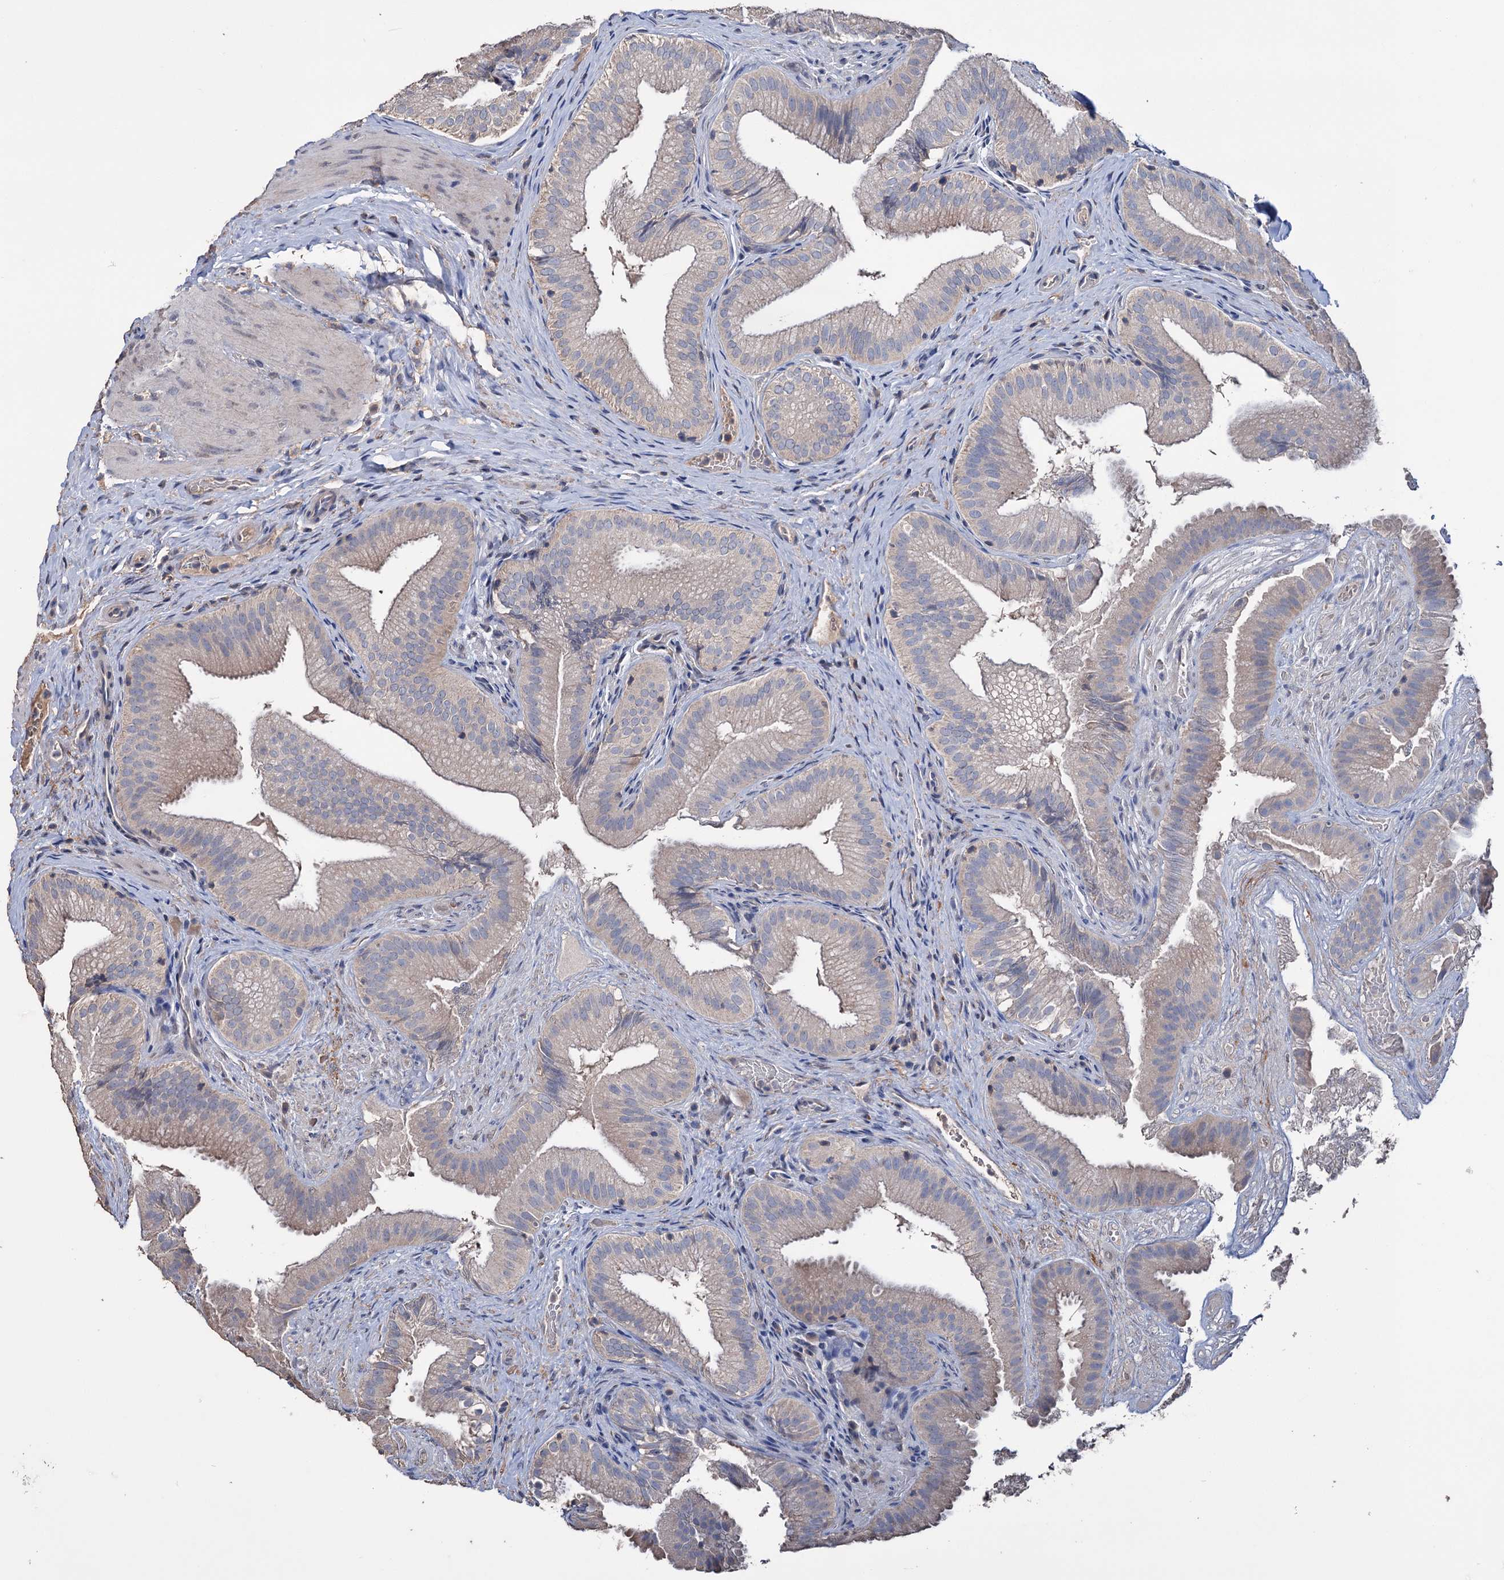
{"staining": {"intensity": "negative", "quantity": "none", "location": "none"}, "tissue": "gallbladder", "cell_type": "Glandular cells", "image_type": "normal", "snomed": [{"axis": "morphology", "description": "Normal tissue, NOS"}, {"axis": "topography", "description": "Gallbladder"}], "caption": "The image exhibits no staining of glandular cells in benign gallbladder. (Brightfield microscopy of DAB immunohistochemistry at high magnification).", "gene": "EPB41L5", "patient": {"sex": "female", "age": 30}}